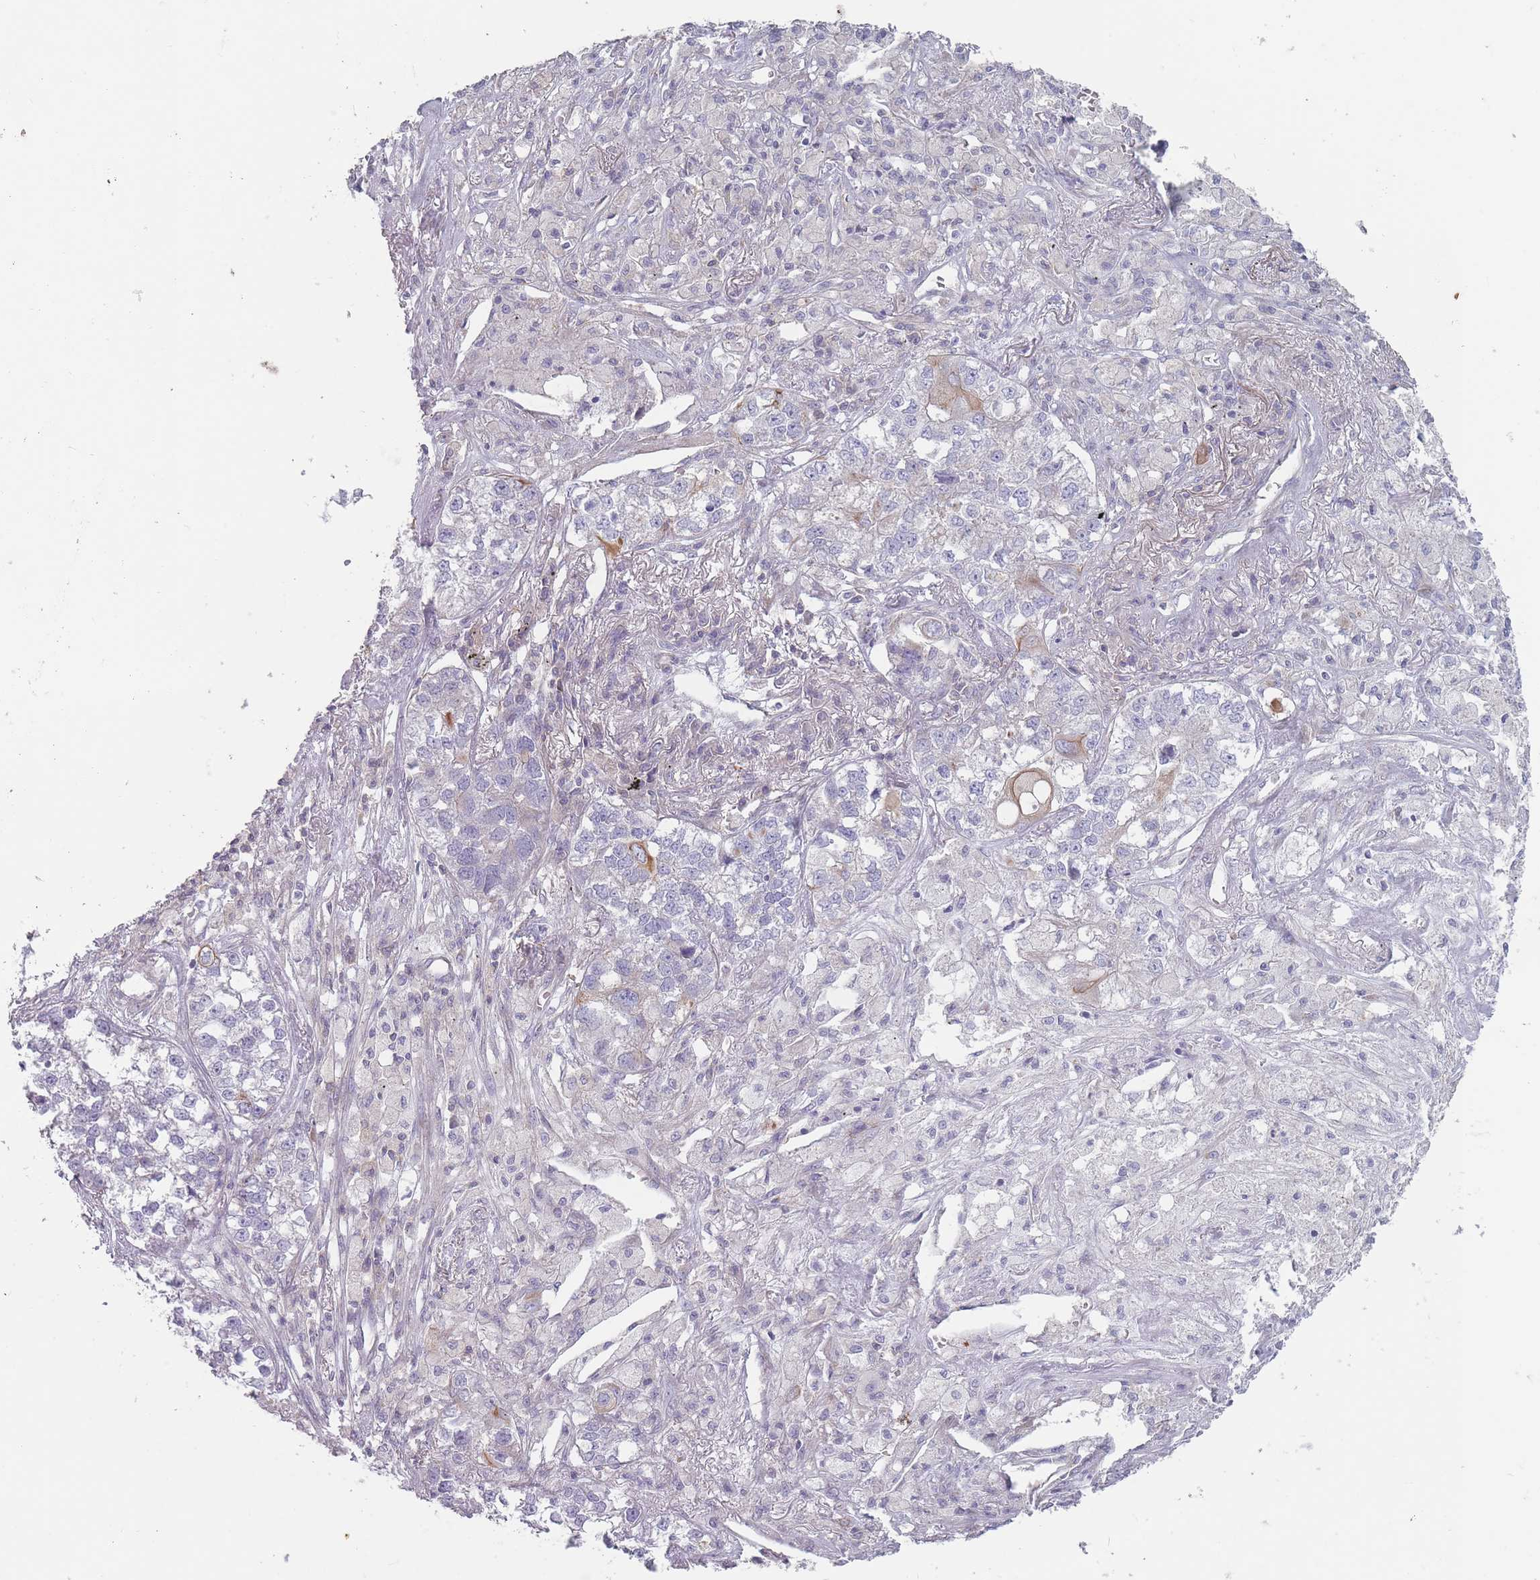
{"staining": {"intensity": "negative", "quantity": "none", "location": "none"}, "tissue": "lung cancer", "cell_type": "Tumor cells", "image_type": "cancer", "snomed": [{"axis": "morphology", "description": "Adenocarcinoma, NOS"}, {"axis": "topography", "description": "Lung"}], "caption": "High magnification brightfield microscopy of lung cancer stained with DAB (brown) and counterstained with hematoxylin (blue): tumor cells show no significant expression.", "gene": "HSBP1L1", "patient": {"sex": "male", "age": 49}}